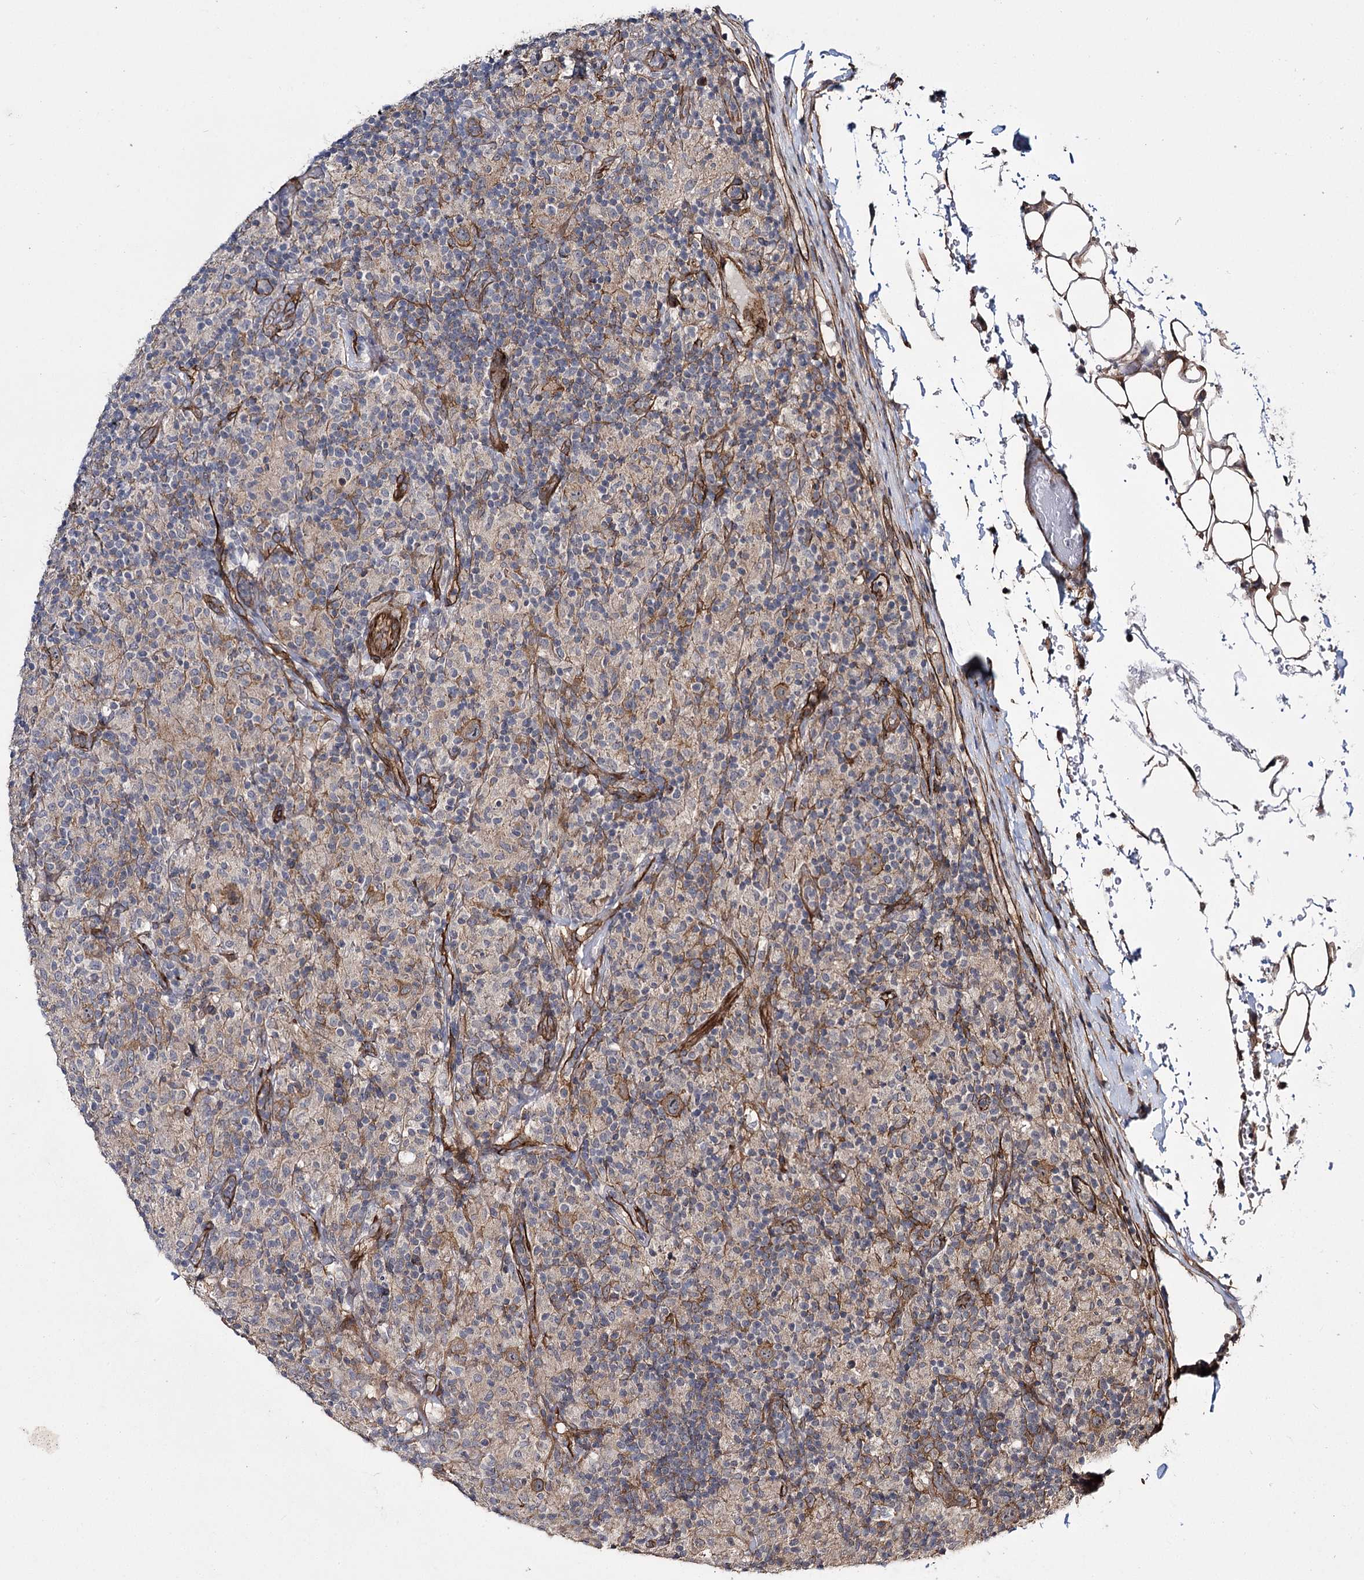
{"staining": {"intensity": "moderate", "quantity": ">75%", "location": "cytoplasmic/membranous"}, "tissue": "lymphoma", "cell_type": "Tumor cells", "image_type": "cancer", "snomed": [{"axis": "morphology", "description": "Hodgkin's disease, NOS"}, {"axis": "topography", "description": "Lymph node"}], "caption": "Protein staining reveals moderate cytoplasmic/membranous positivity in about >75% of tumor cells in Hodgkin's disease. Nuclei are stained in blue.", "gene": "MYO1C", "patient": {"sex": "male", "age": 70}}